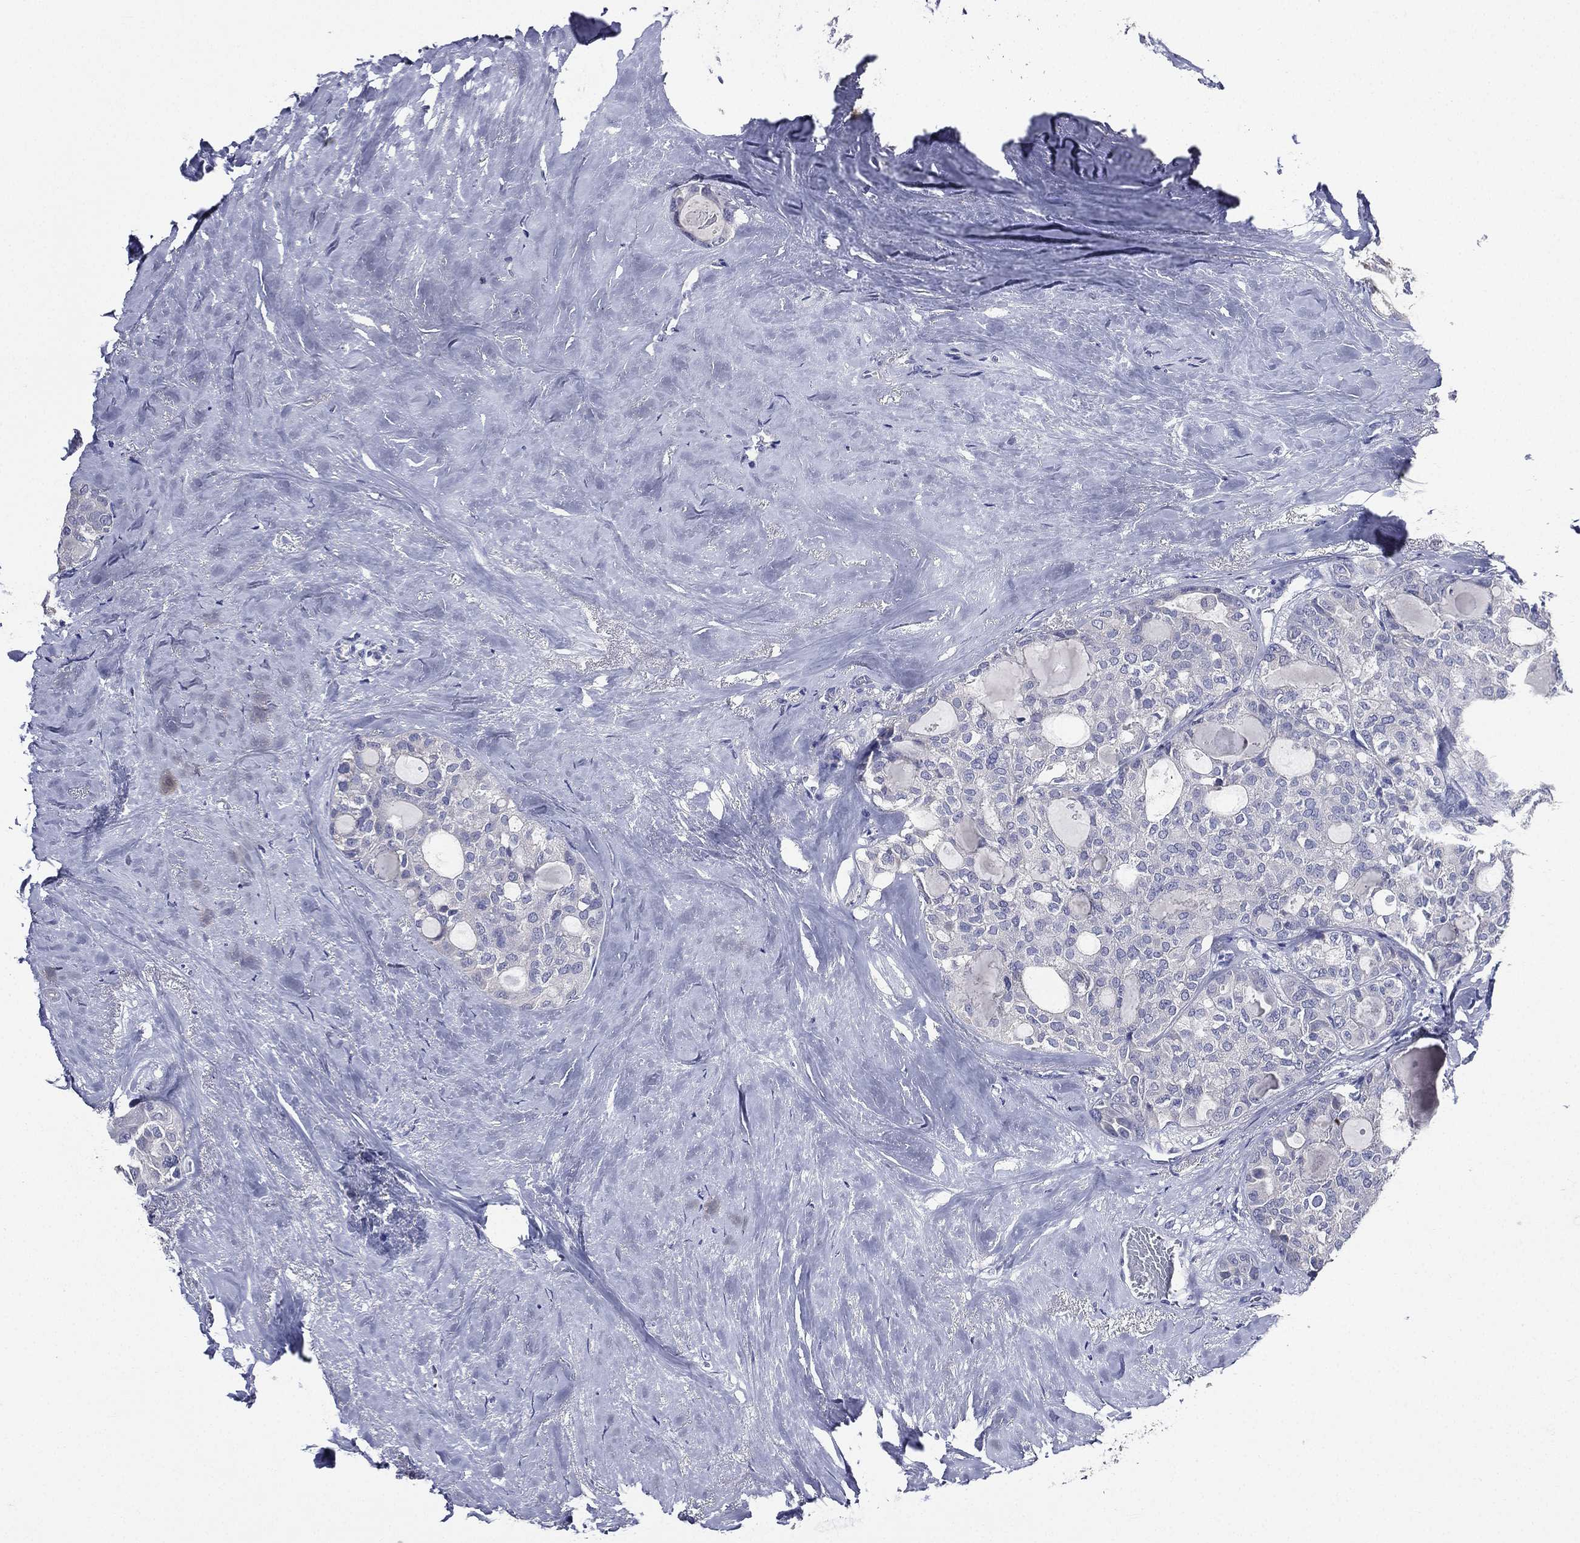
{"staining": {"intensity": "negative", "quantity": "none", "location": "none"}, "tissue": "thyroid cancer", "cell_type": "Tumor cells", "image_type": "cancer", "snomed": [{"axis": "morphology", "description": "Follicular adenoma carcinoma, NOS"}, {"axis": "topography", "description": "Thyroid gland"}], "caption": "Immunohistochemistry histopathology image of human thyroid cancer stained for a protein (brown), which shows no expression in tumor cells.", "gene": "TGM1", "patient": {"sex": "male", "age": 75}}